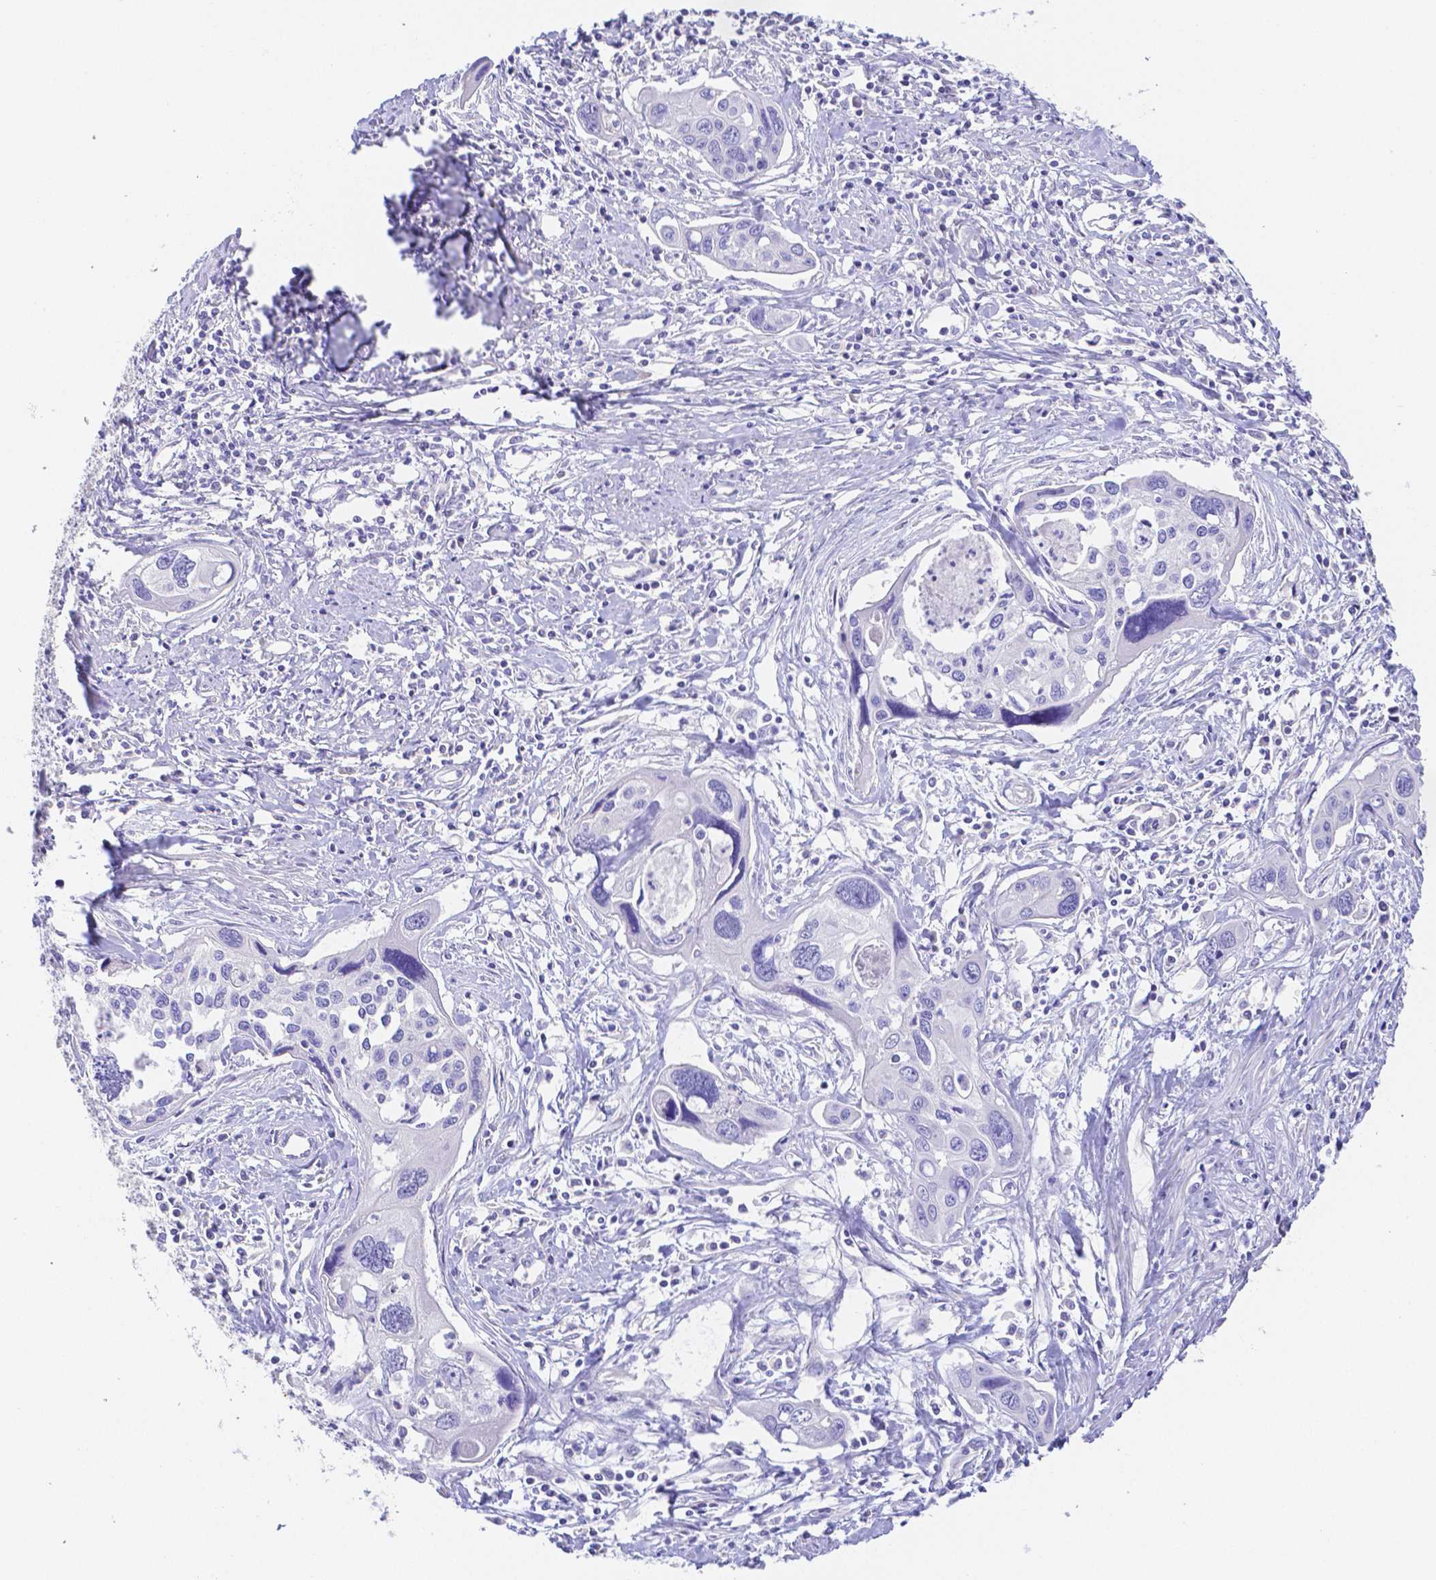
{"staining": {"intensity": "negative", "quantity": "none", "location": "none"}, "tissue": "cervical cancer", "cell_type": "Tumor cells", "image_type": "cancer", "snomed": [{"axis": "morphology", "description": "Squamous cell carcinoma, NOS"}, {"axis": "topography", "description": "Cervix"}], "caption": "Immunohistochemistry of human cervical cancer (squamous cell carcinoma) reveals no expression in tumor cells. (DAB immunohistochemistry visualized using brightfield microscopy, high magnification).", "gene": "ZG16B", "patient": {"sex": "female", "age": 31}}